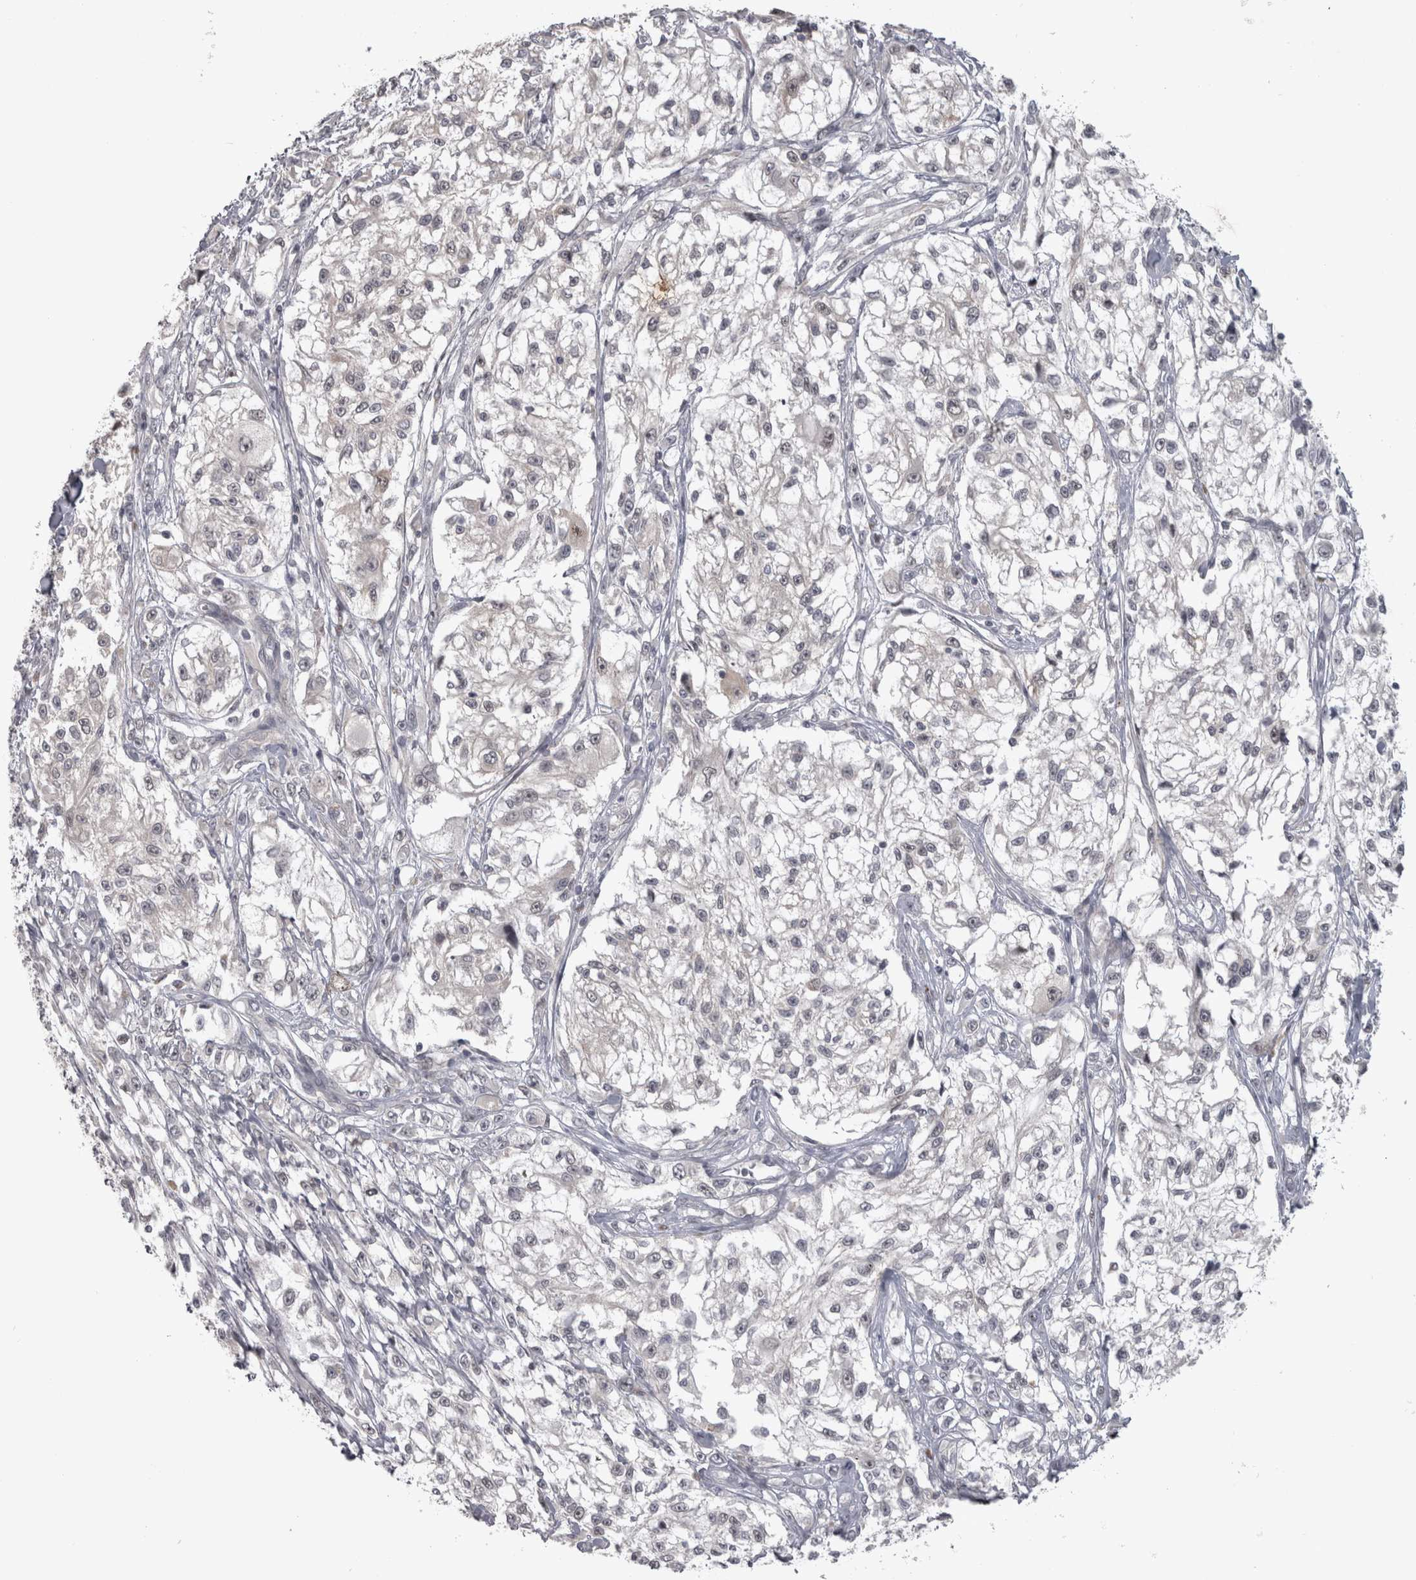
{"staining": {"intensity": "negative", "quantity": "none", "location": "none"}, "tissue": "melanoma", "cell_type": "Tumor cells", "image_type": "cancer", "snomed": [{"axis": "morphology", "description": "Malignant melanoma, NOS"}, {"axis": "topography", "description": "Skin of head"}], "caption": "An image of human melanoma is negative for staining in tumor cells.", "gene": "PPP1R12B", "patient": {"sex": "male", "age": 83}}